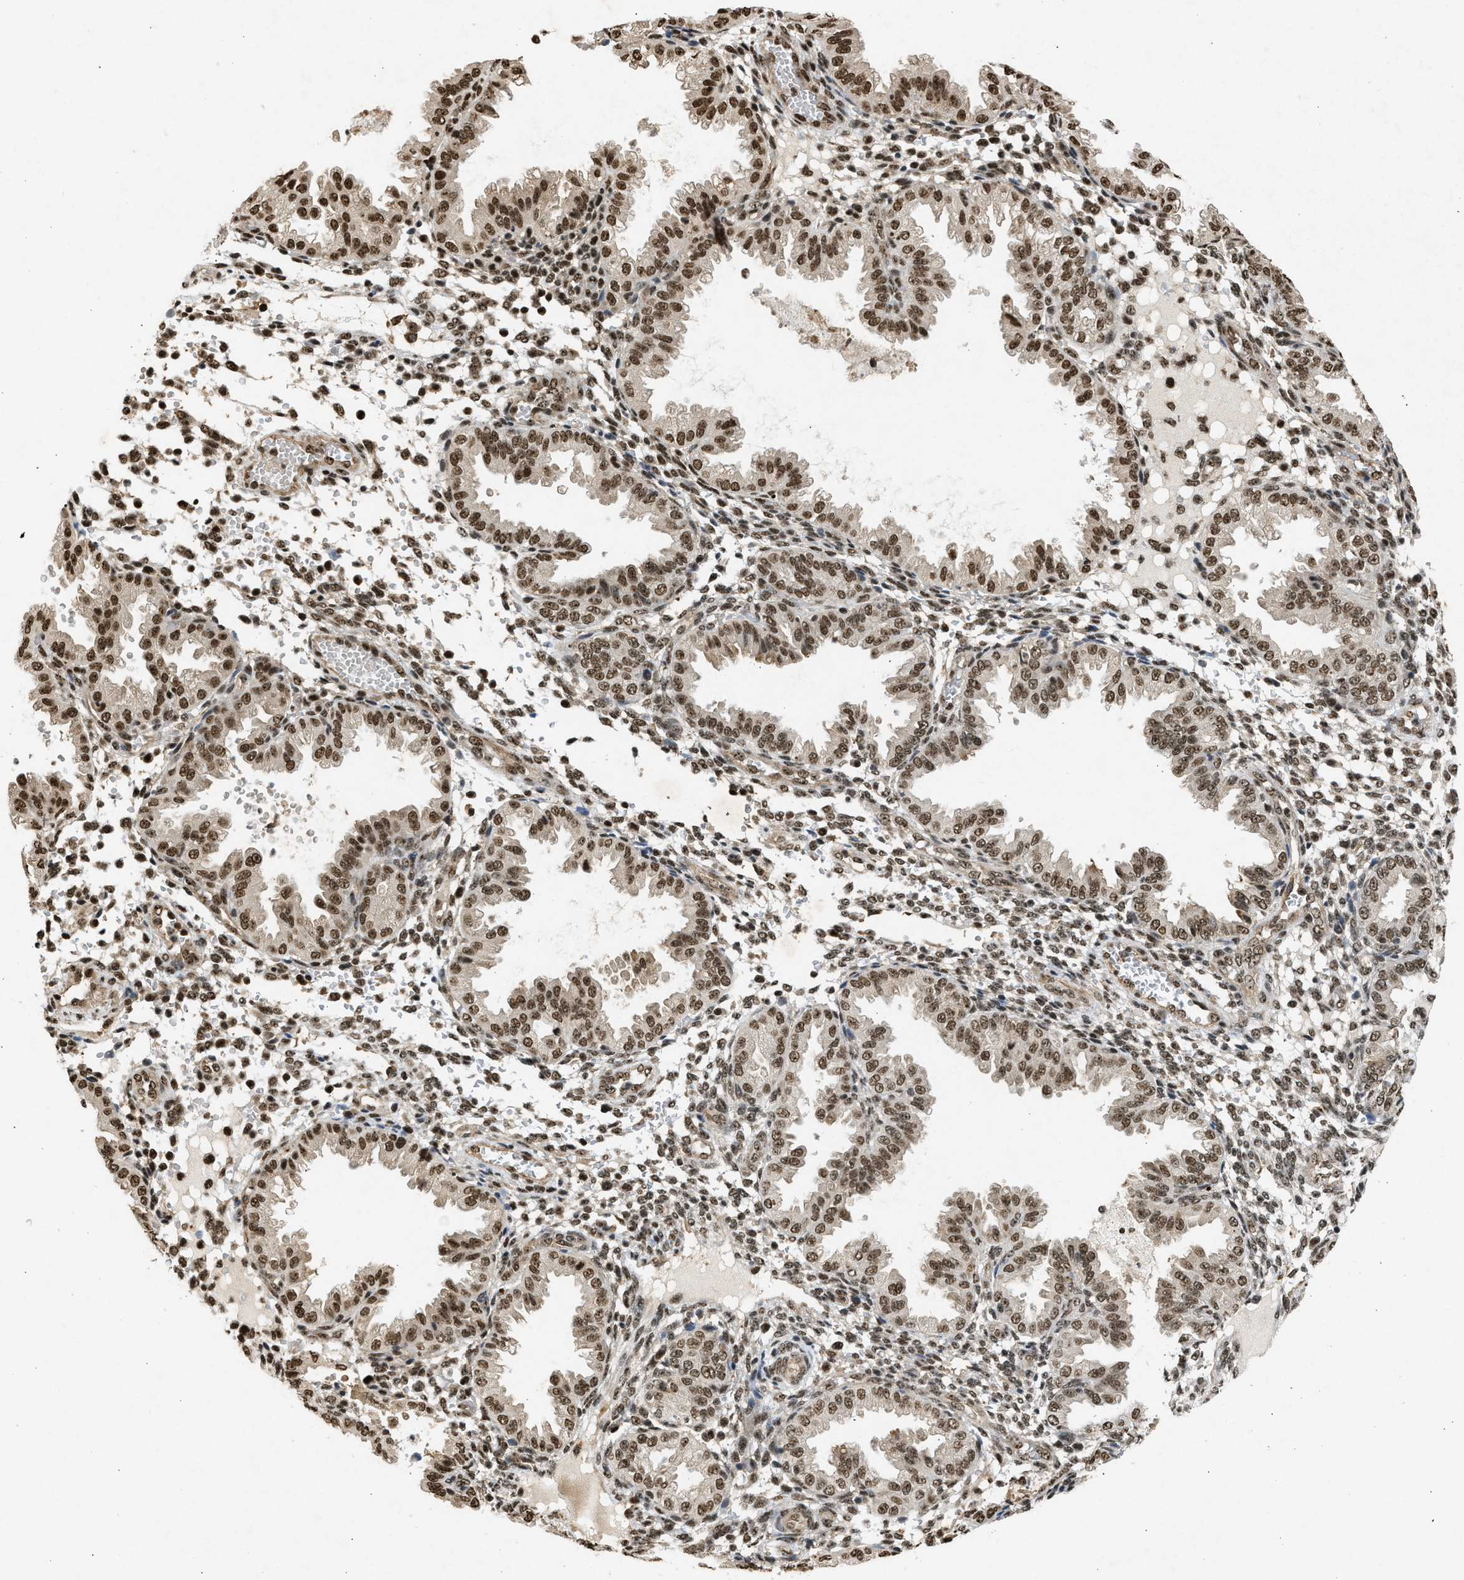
{"staining": {"intensity": "moderate", "quantity": "25%-75%", "location": "nuclear"}, "tissue": "endometrium", "cell_type": "Cells in endometrial stroma", "image_type": "normal", "snomed": [{"axis": "morphology", "description": "Normal tissue, NOS"}, {"axis": "topography", "description": "Endometrium"}], "caption": "Brown immunohistochemical staining in benign endometrium reveals moderate nuclear staining in approximately 25%-75% of cells in endometrial stroma. The staining was performed using DAB, with brown indicating positive protein expression. Nuclei are stained blue with hematoxylin.", "gene": "TFDP2", "patient": {"sex": "female", "age": 33}}